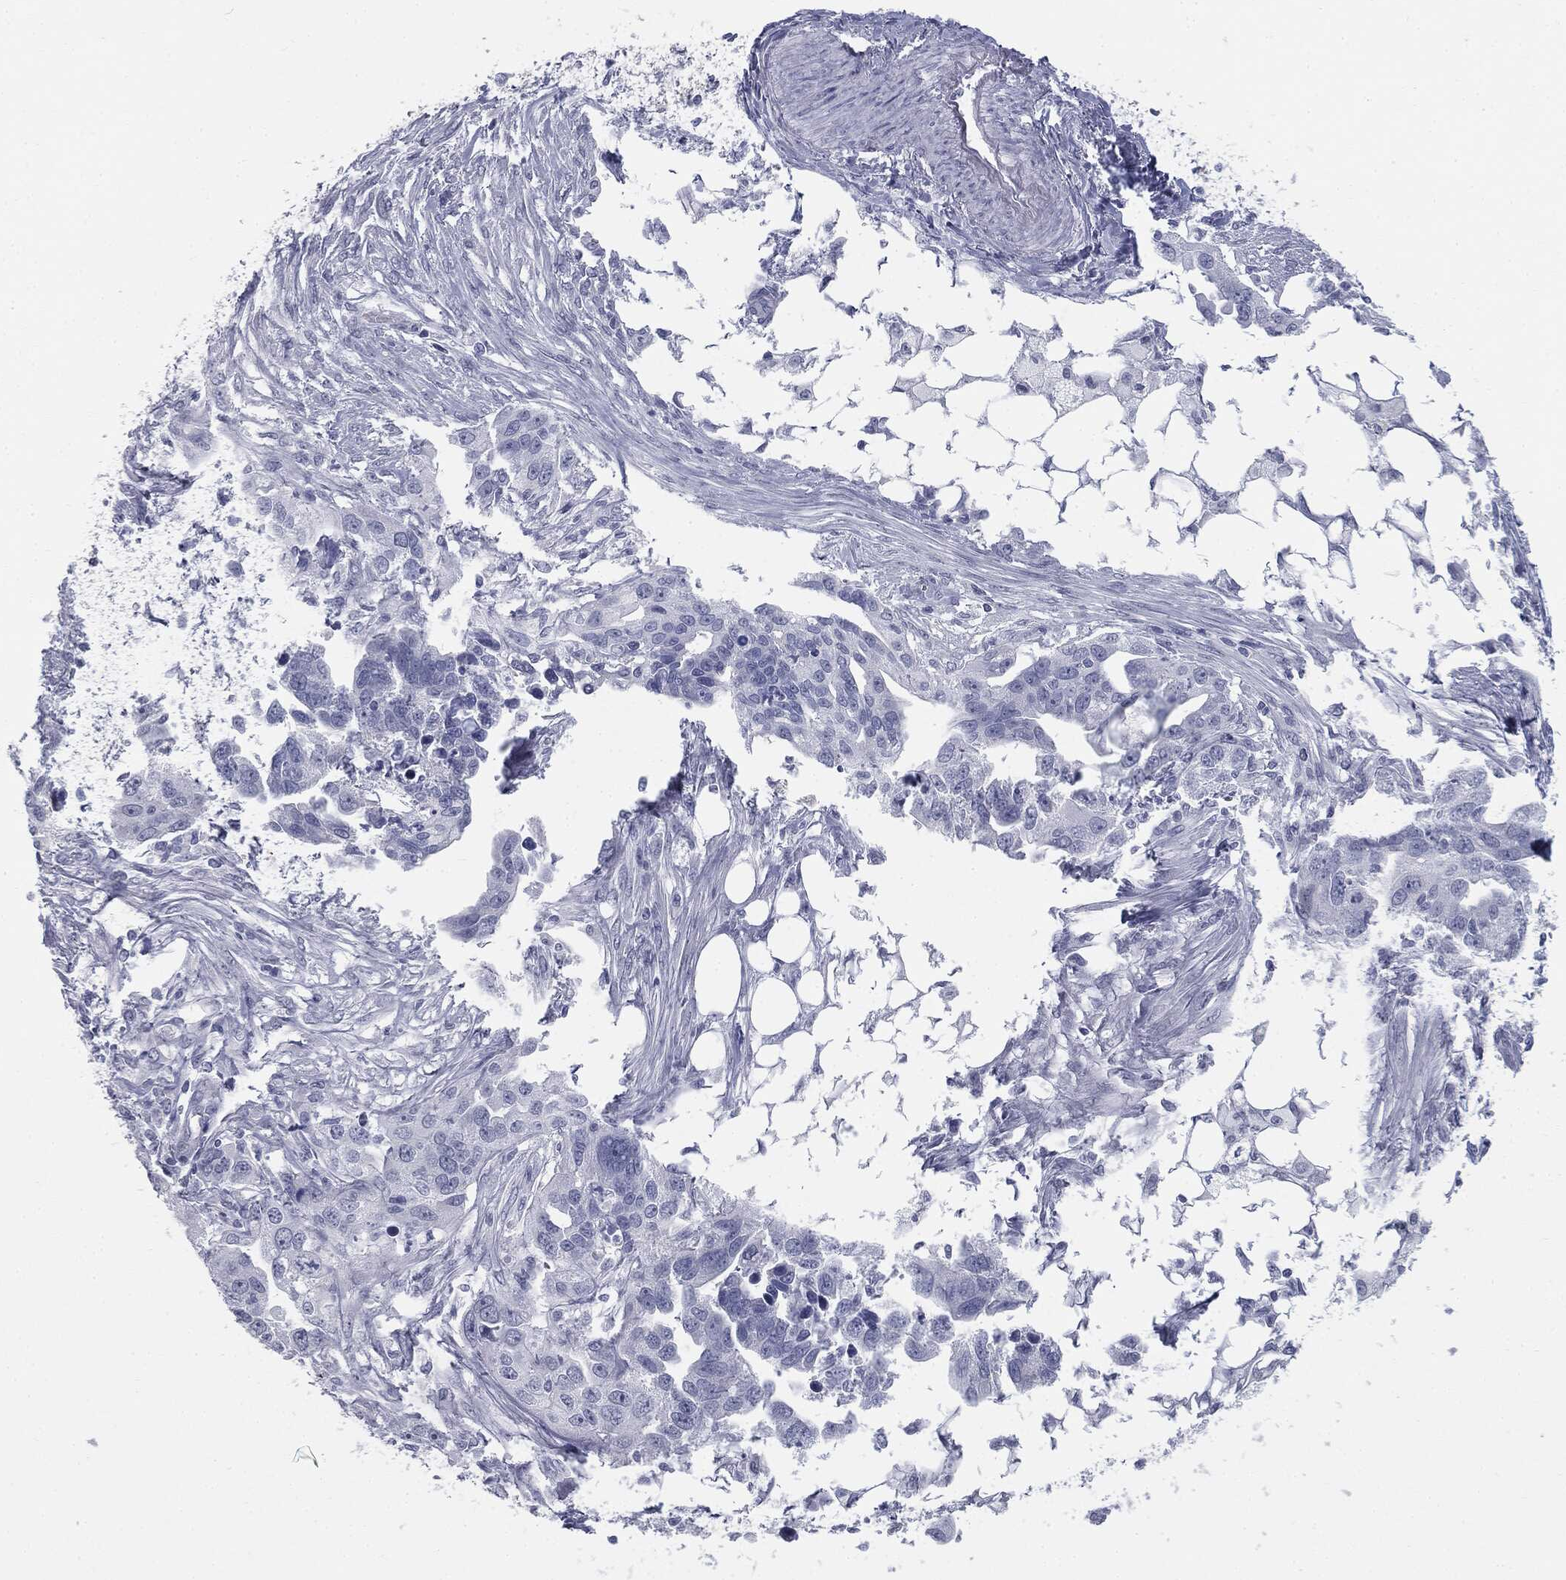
{"staining": {"intensity": "negative", "quantity": "none", "location": "none"}, "tissue": "ovarian cancer", "cell_type": "Tumor cells", "image_type": "cancer", "snomed": [{"axis": "morphology", "description": "Carcinoma, endometroid"}, {"axis": "morphology", "description": "Cystadenocarcinoma, serous, NOS"}, {"axis": "topography", "description": "Ovary"}], "caption": "Human ovarian serous cystadenocarcinoma stained for a protein using immunohistochemistry (IHC) shows no positivity in tumor cells.", "gene": "TPO", "patient": {"sex": "female", "age": 45}}